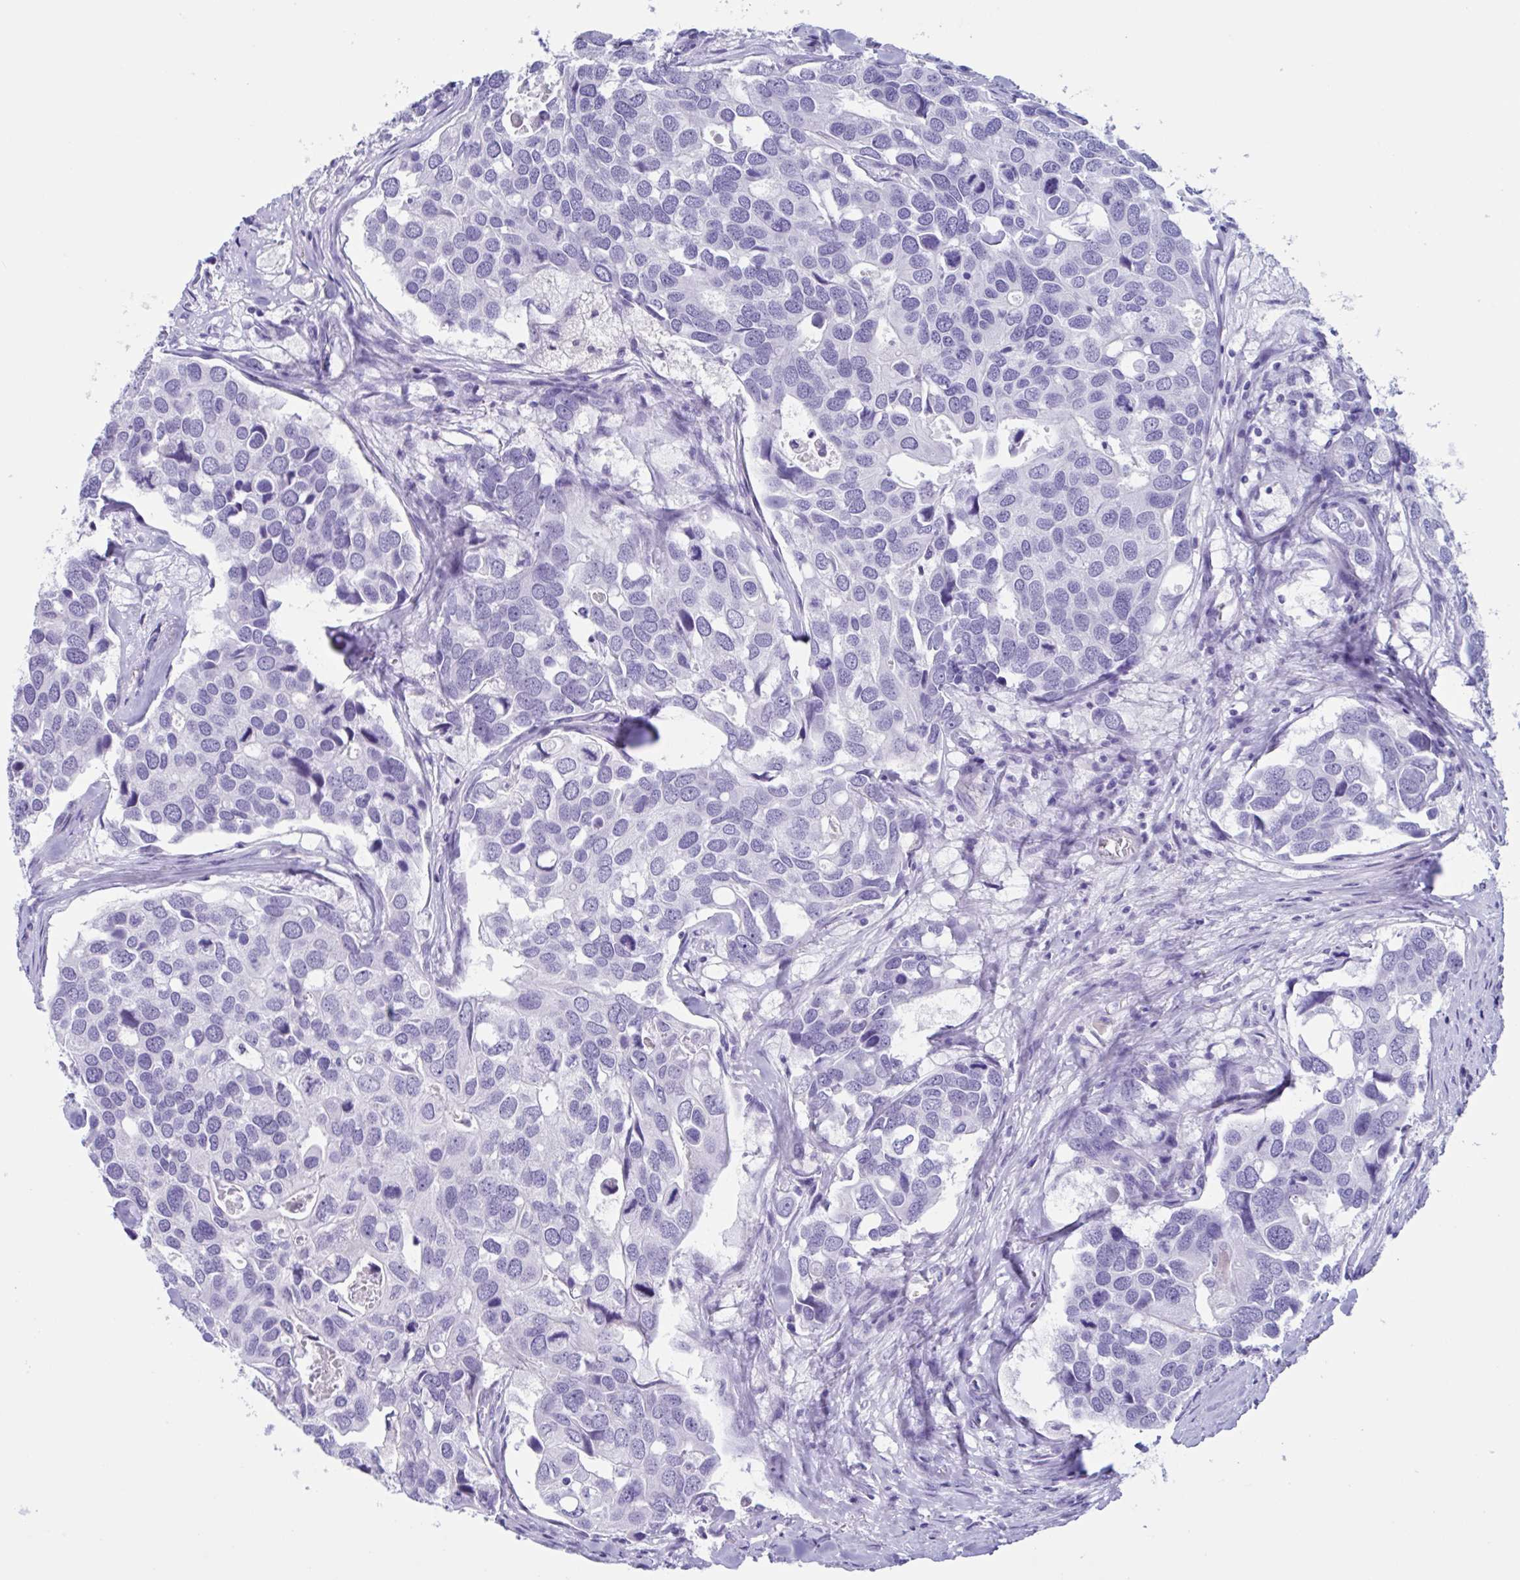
{"staining": {"intensity": "negative", "quantity": "none", "location": "none"}, "tissue": "breast cancer", "cell_type": "Tumor cells", "image_type": "cancer", "snomed": [{"axis": "morphology", "description": "Duct carcinoma"}, {"axis": "topography", "description": "Breast"}], "caption": "This micrograph is of breast cancer stained with immunohistochemistry to label a protein in brown with the nuclei are counter-stained blue. There is no staining in tumor cells.", "gene": "USP35", "patient": {"sex": "female", "age": 83}}